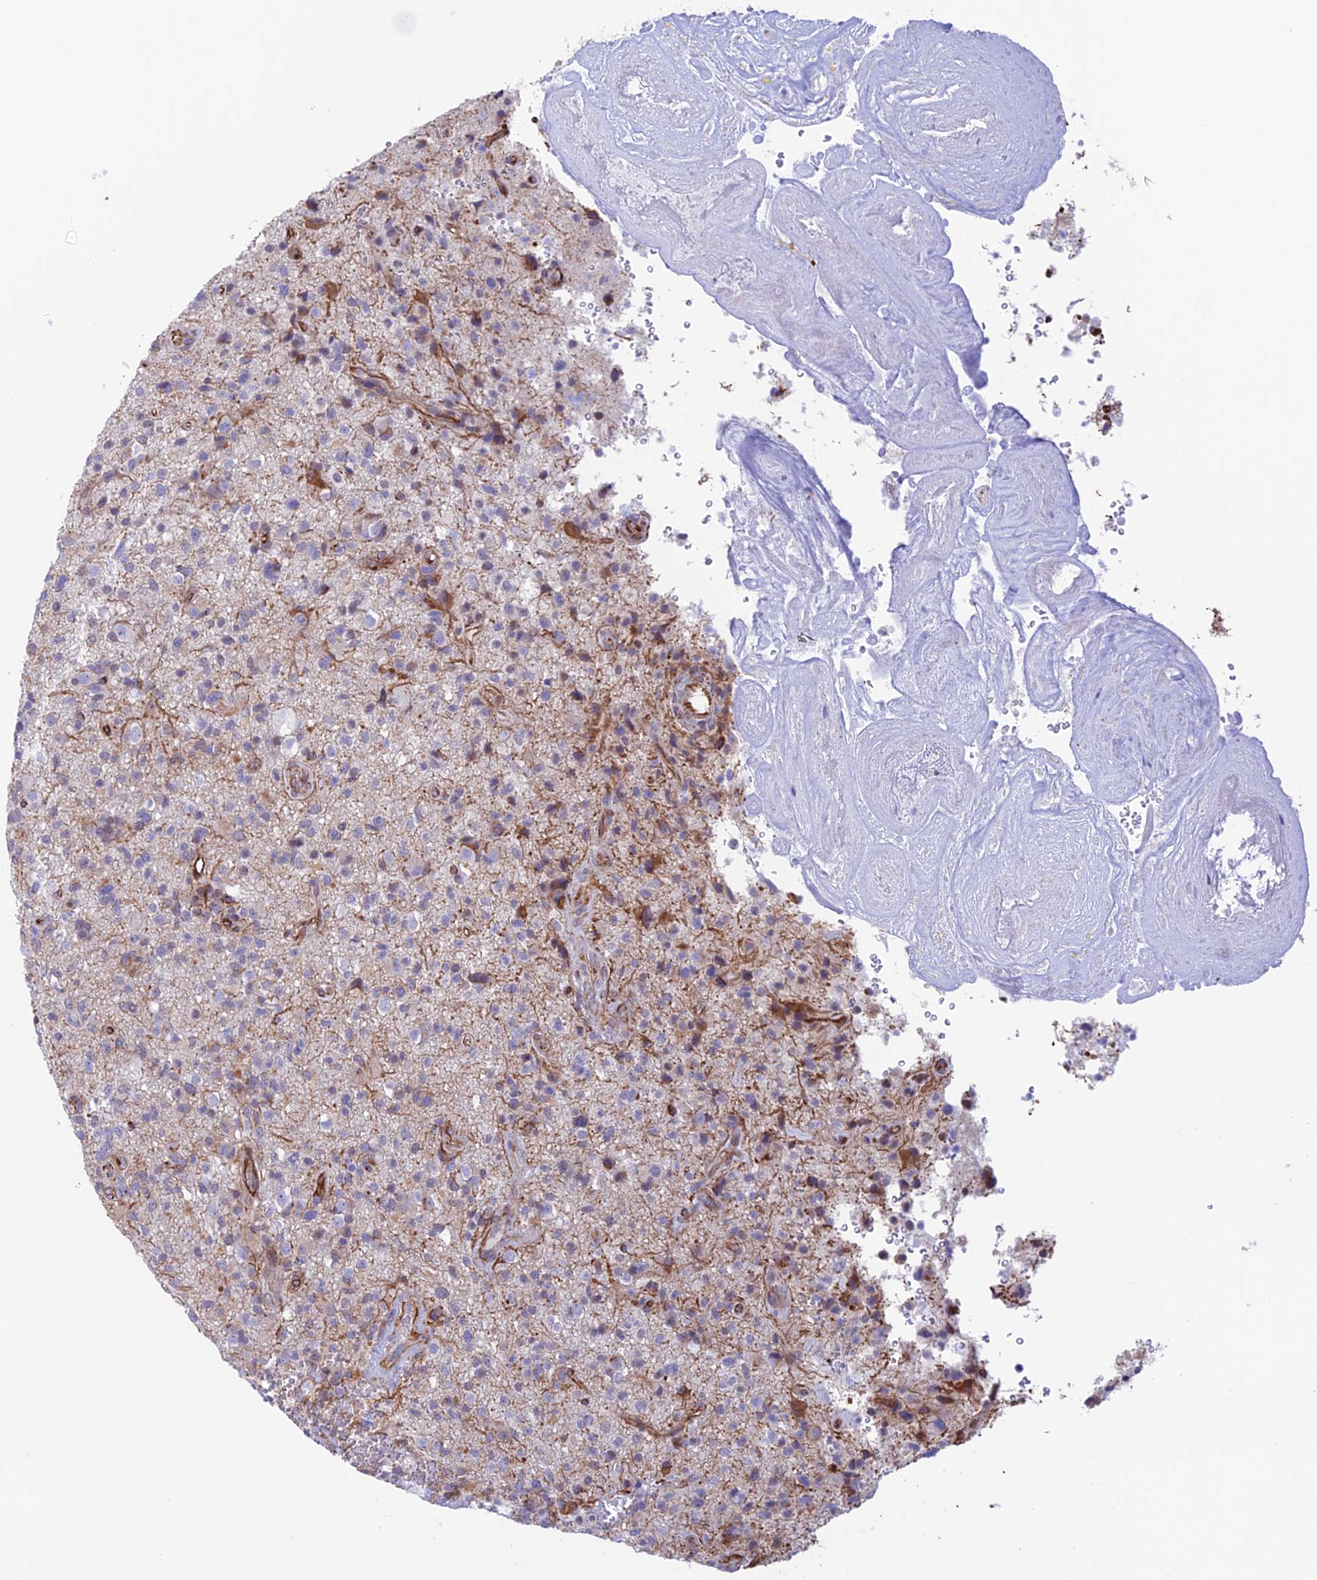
{"staining": {"intensity": "moderate", "quantity": "<25%", "location": "cytoplasmic/membranous"}, "tissue": "glioma", "cell_type": "Tumor cells", "image_type": "cancer", "snomed": [{"axis": "morphology", "description": "Glioma, malignant, High grade"}, {"axis": "topography", "description": "Brain"}], "caption": "Protein expression analysis of human glioma reveals moderate cytoplasmic/membranous positivity in approximately <25% of tumor cells.", "gene": "ZNF652", "patient": {"sex": "male", "age": 47}}